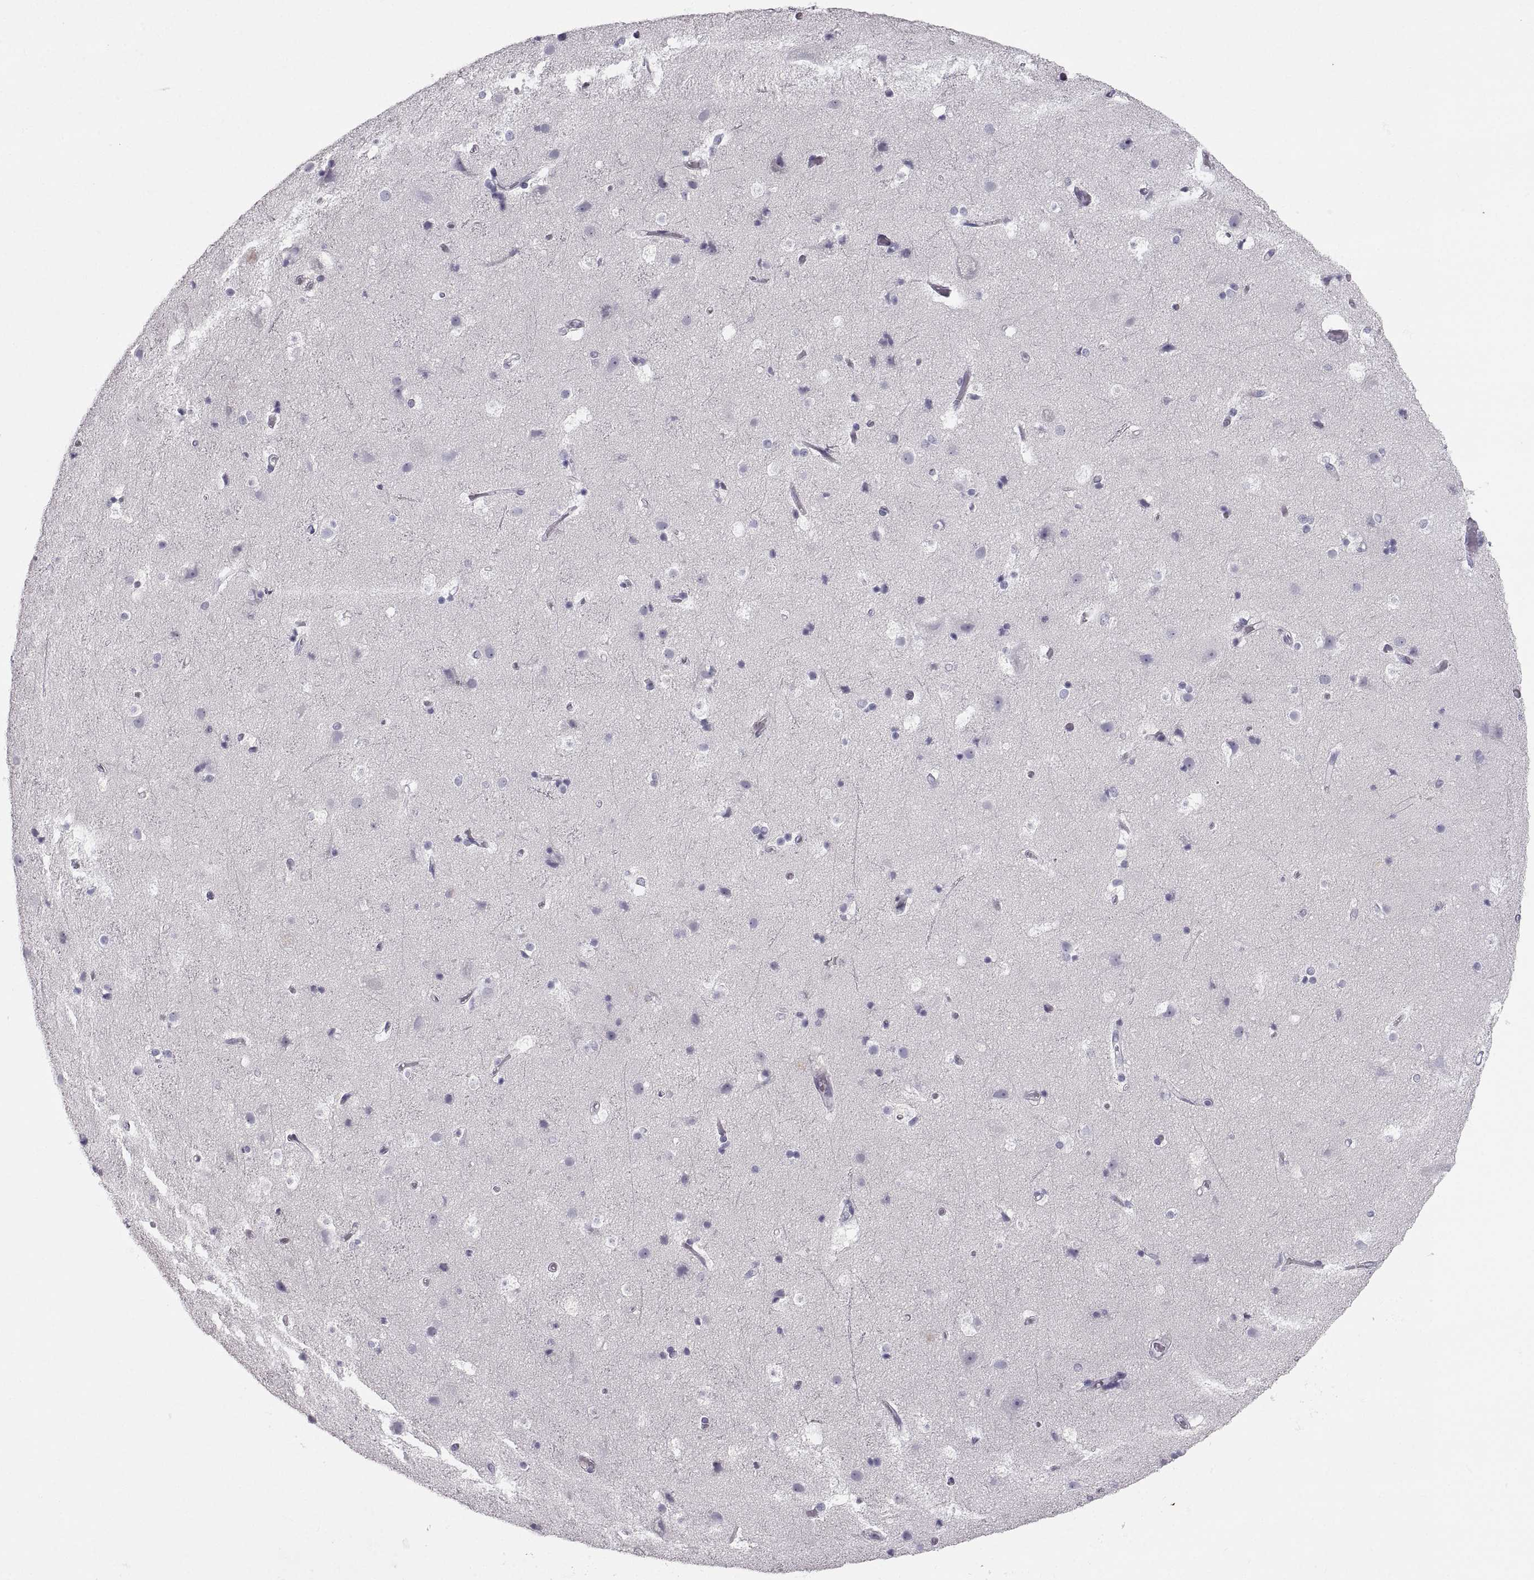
{"staining": {"intensity": "negative", "quantity": "none", "location": "none"}, "tissue": "cerebral cortex", "cell_type": "Endothelial cells", "image_type": "normal", "snomed": [{"axis": "morphology", "description": "Normal tissue, NOS"}, {"axis": "topography", "description": "Cerebral cortex"}], "caption": "Photomicrograph shows no protein expression in endothelial cells of normal cerebral cortex.", "gene": "ZNF185", "patient": {"sex": "female", "age": 52}}